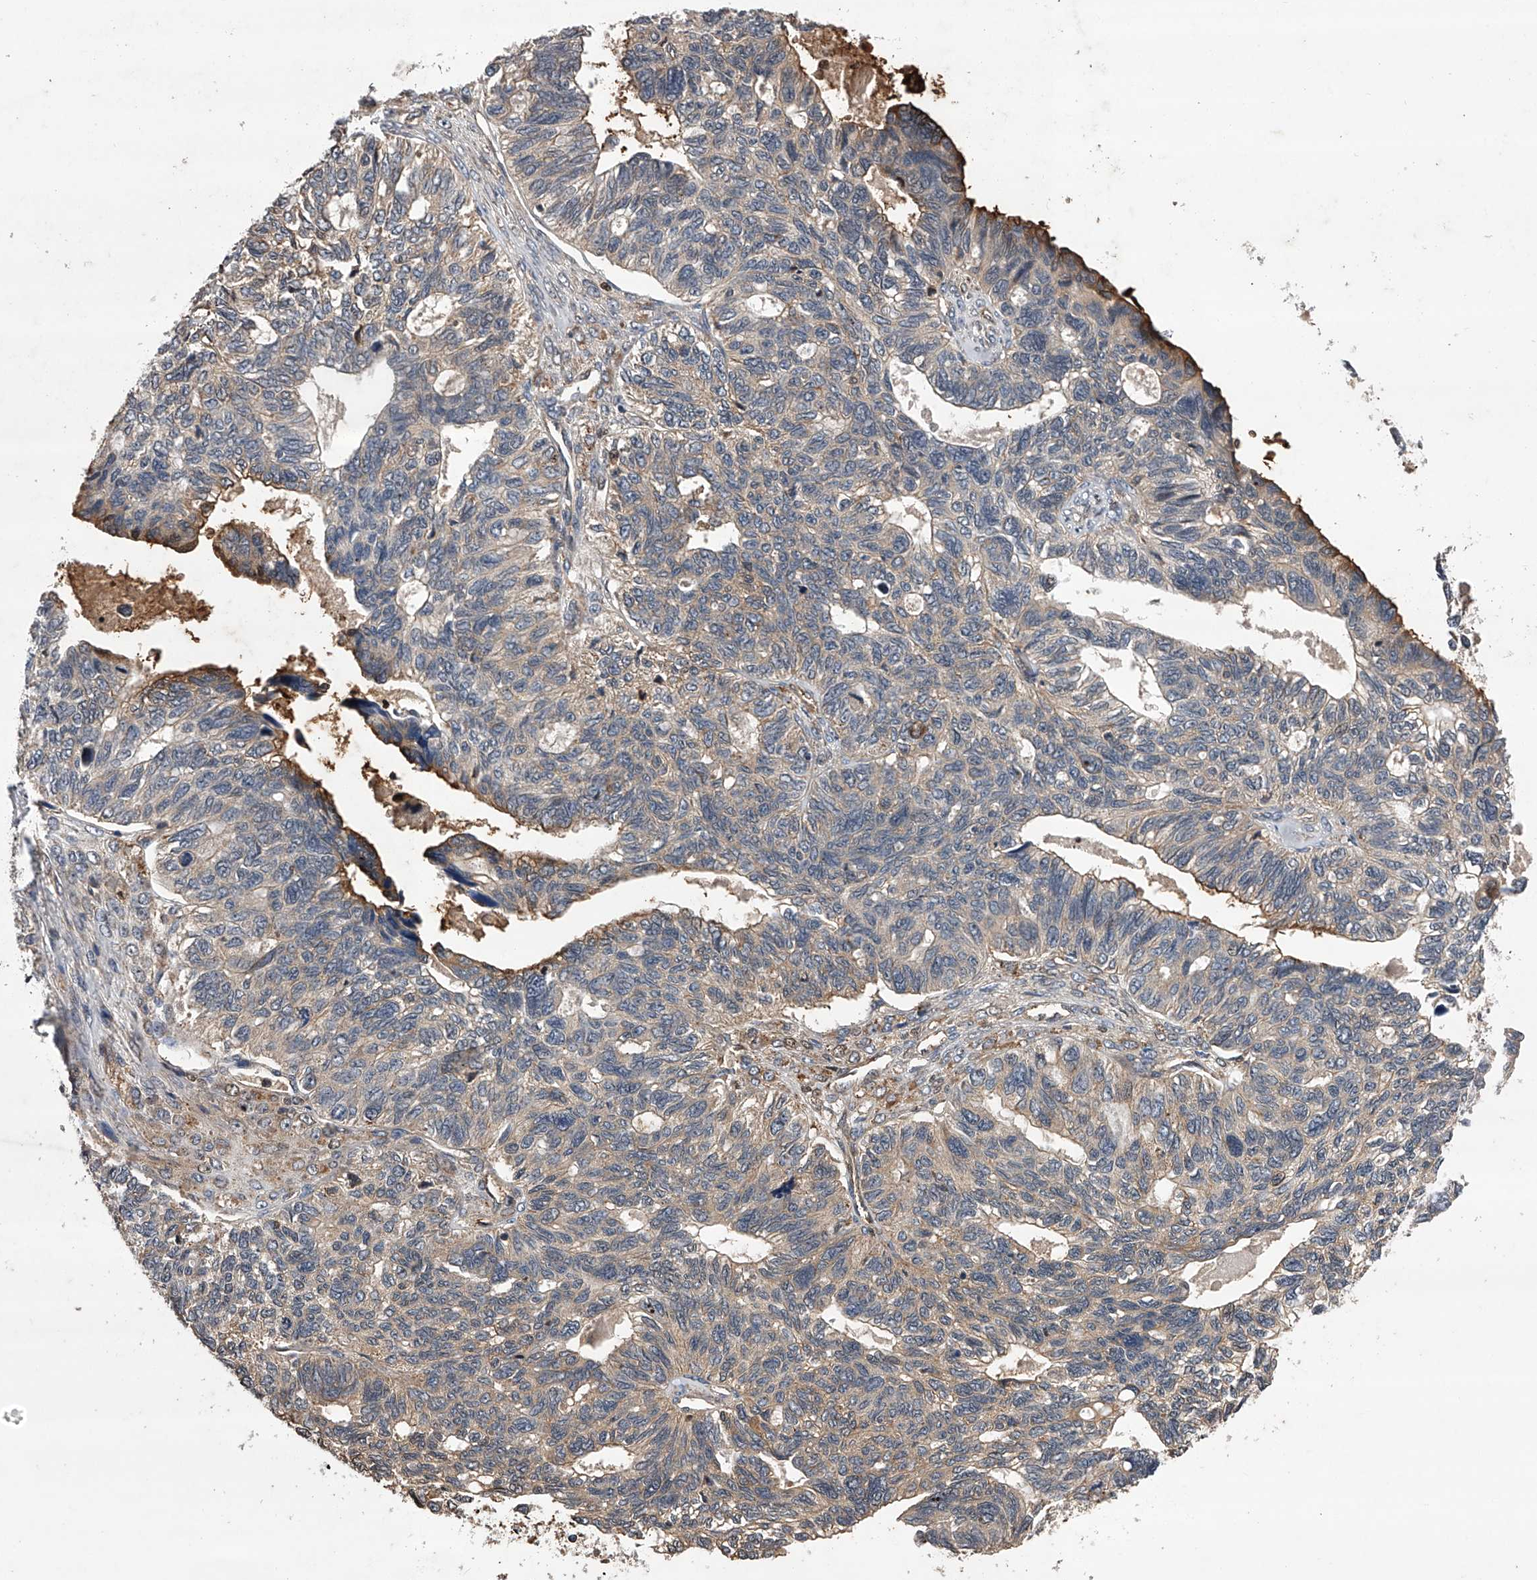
{"staining": {"intensity": "negative", "quantity": "none", "location": "none"}, "tissue": "ovarian cancer", "cell_type": "Tumor cells", "image_type": "cancer", "snomed": [{"axis": "morphology", "description": "Cystadenocarcinoma, serous, NOS"}, {"axis": "topography", "description": "Ovary"}], "caption": "Protein analysis of ovarian cancer shows no significant positivity in tumor cells.", "gene": "MAP3K11", "patient": {"sex": "female", "age": 79}}